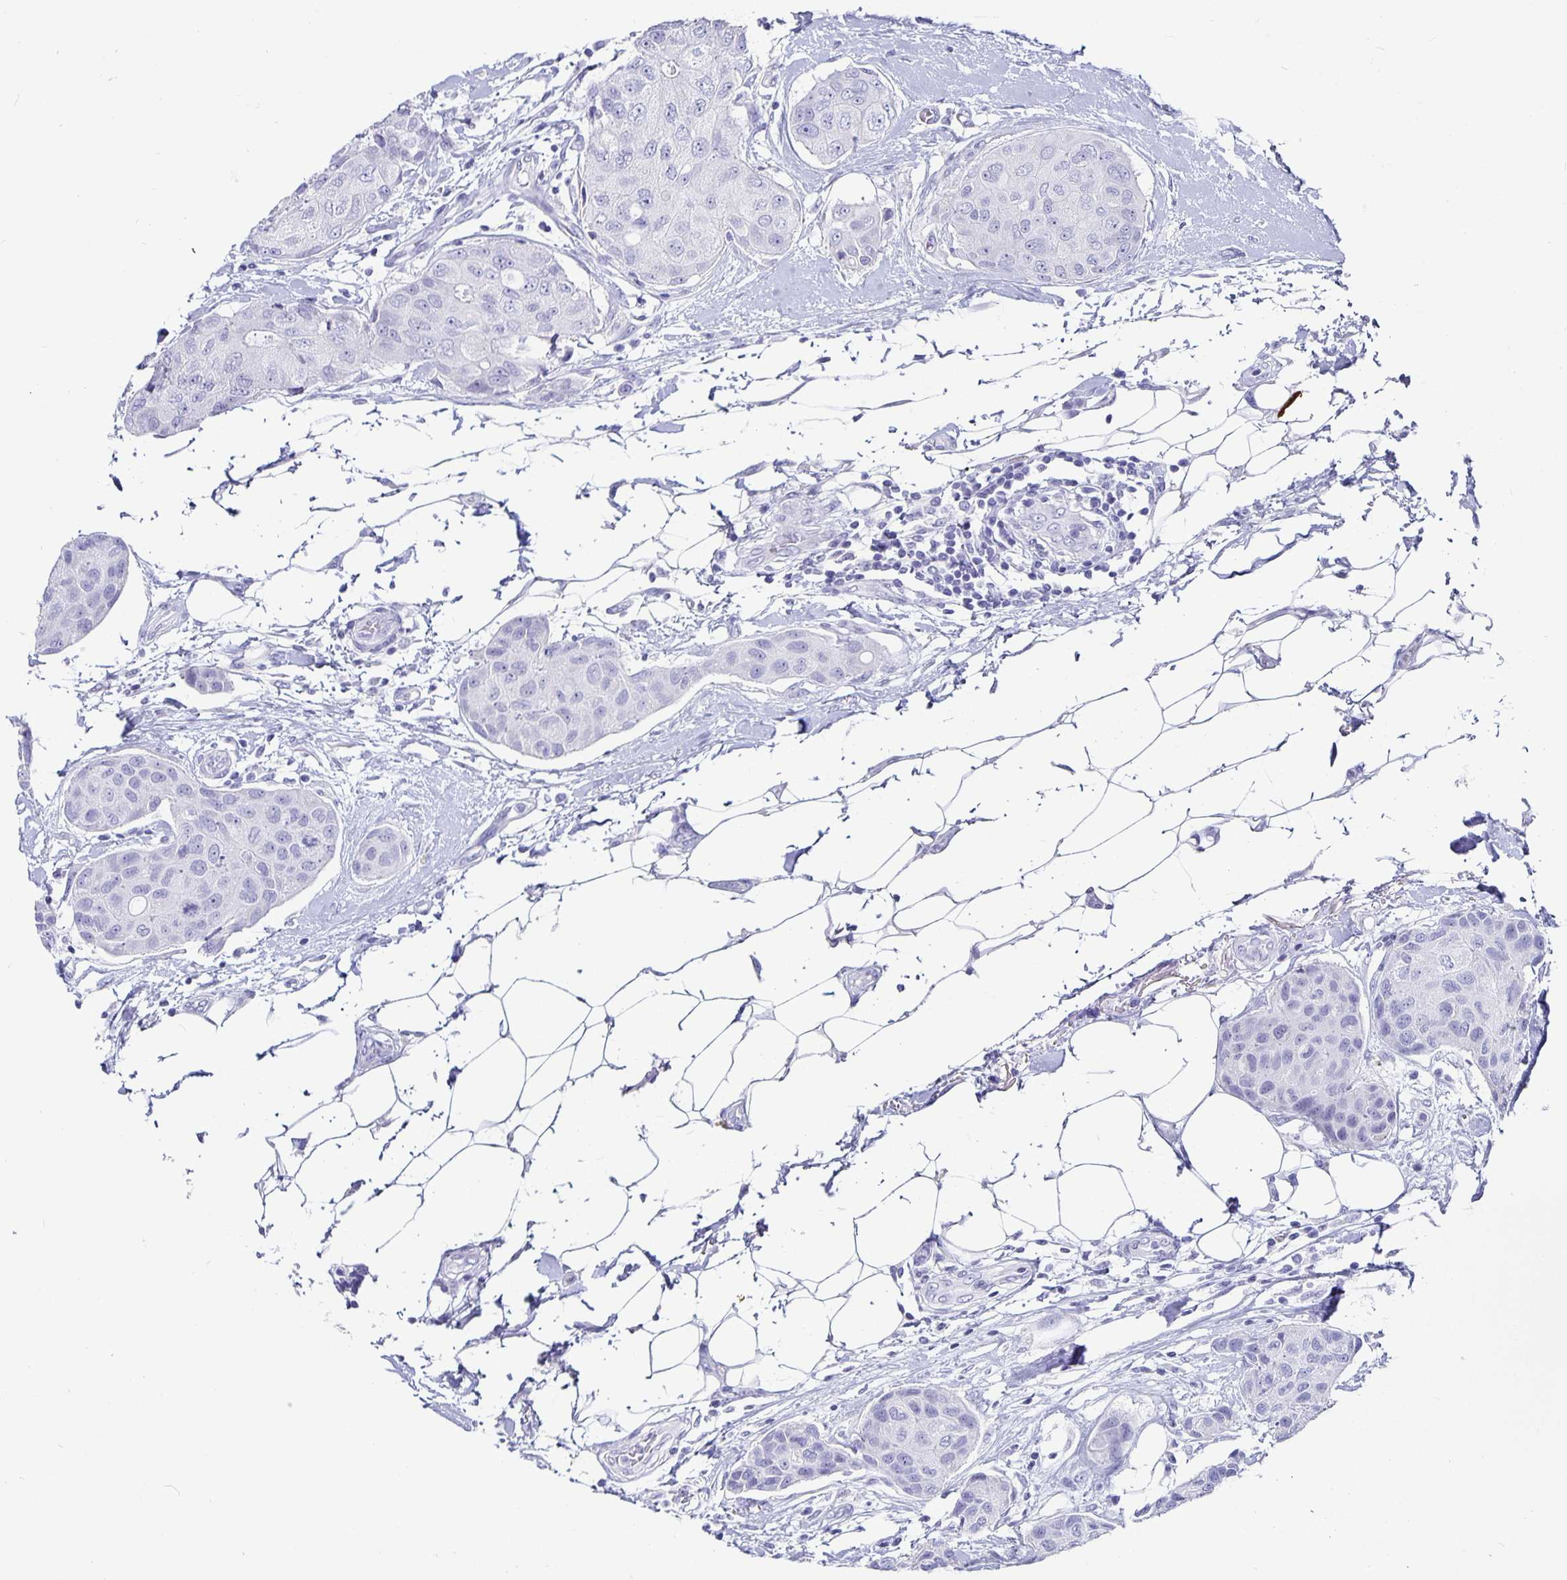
{"staining": {"intensity": "negative", "quantity": "none", "location": "none"}, "tissue": "breast cancer", "cell_type": "Tumor cells", "image_type": "cancer", "snomed": [{"axis": "morphology", "description": "Duct carcinoma"}, {"axis": "topography", "description": "Breast"}, {"axis": "topography", "description": "Lymph node"}], "caption": "Immunohistochemistry of human breast invasive ductal carcinoma exhibits no expression in tumor cells.", "gene": "CHGA", "patient": {"sex": "female", "age": 80}}